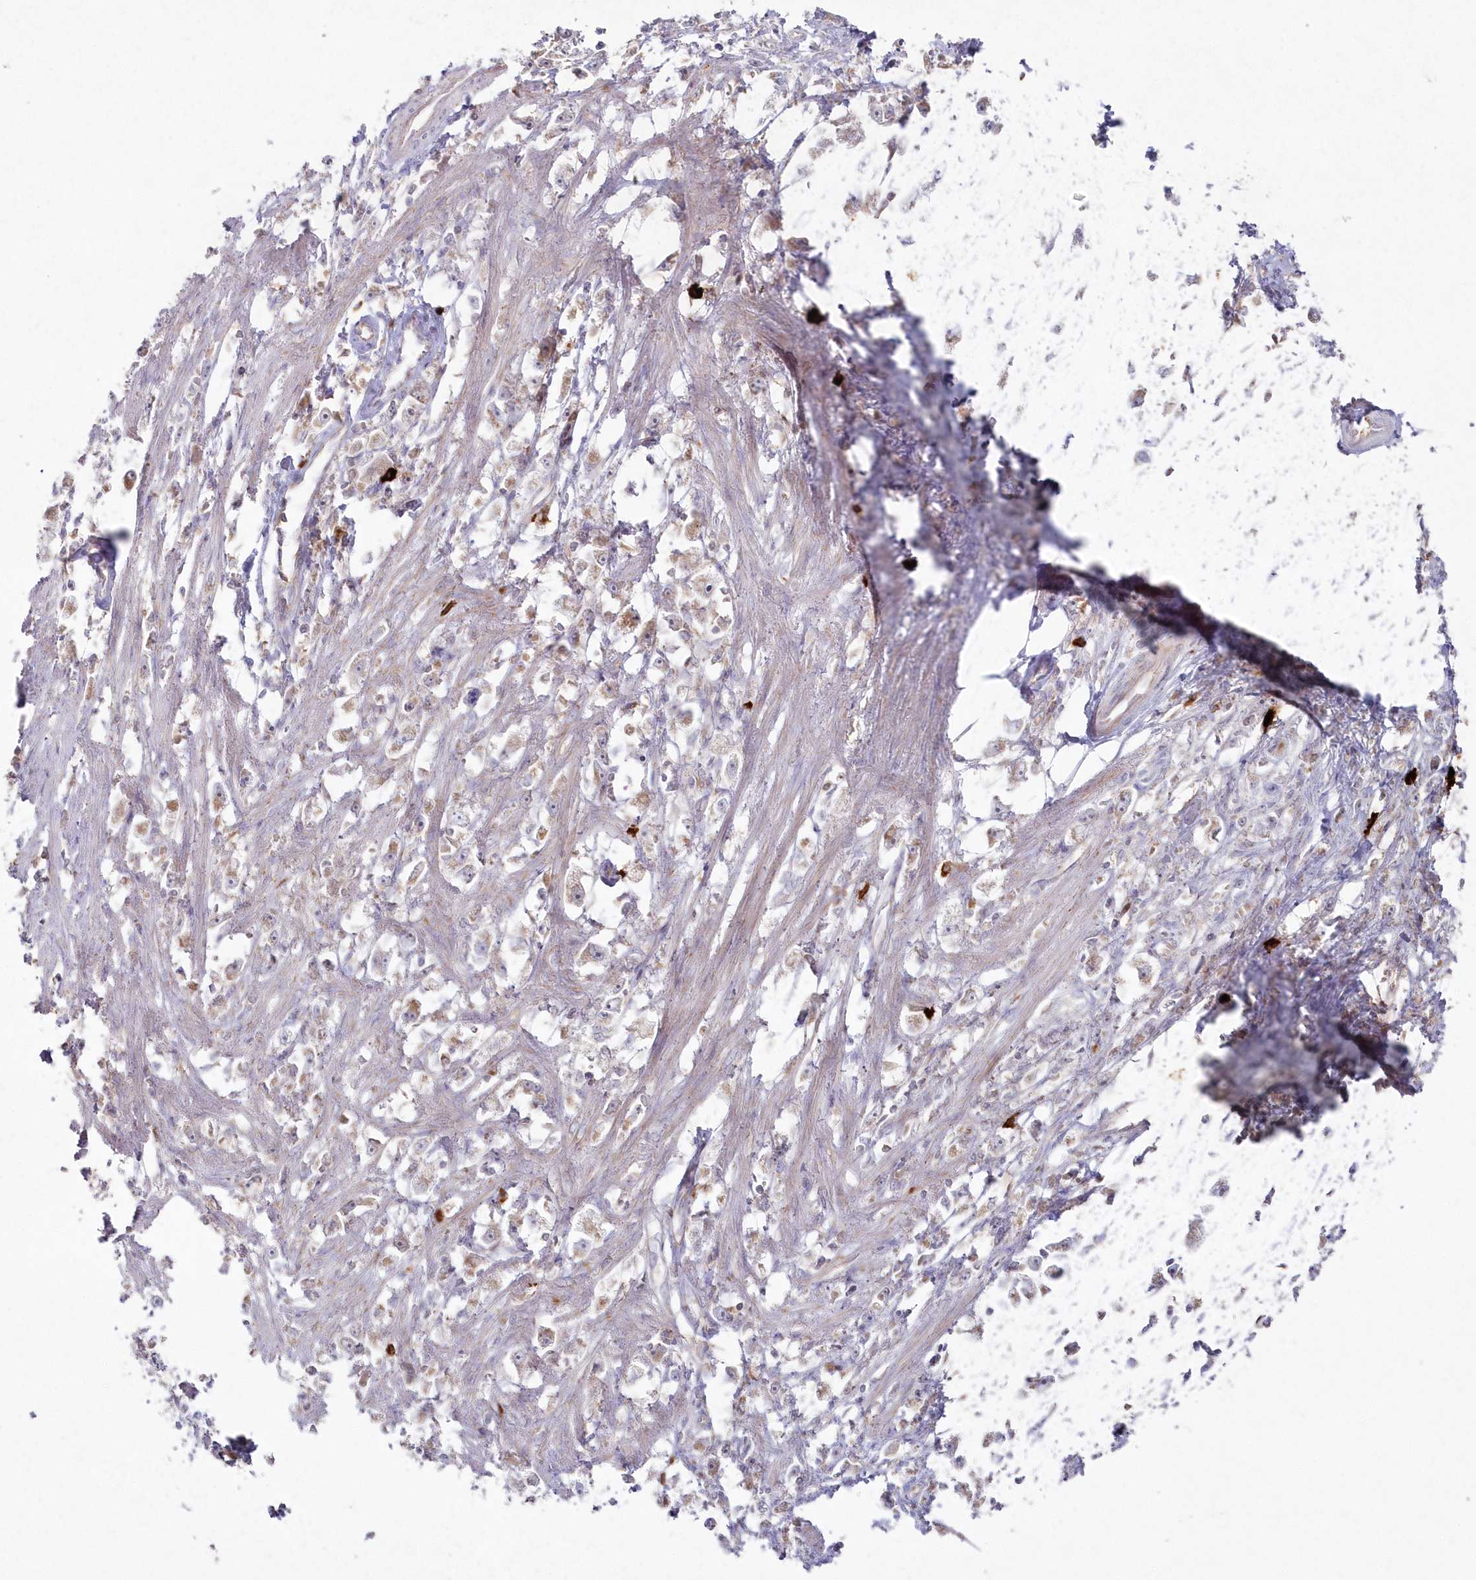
{"staining": {"intensity": "weak", "quantity": "<25%", "location": "cytoplasmic/membranous"}, "tissue": "stomach cancer", "cell_type": "Tumor cells", "image_type": "cancer", "snomed": [{"axis": "morphology", "description": "Adenocarcinoma, NOS"}, {"axis": "topography", "description": "Stomach"}], "caption": "Protein analysis of adenocarcinoma (stomach) demonstrates no significant staining in tumor cells.", "gene": "ARSB", "patient": {"sex": "female", "age": 59}}